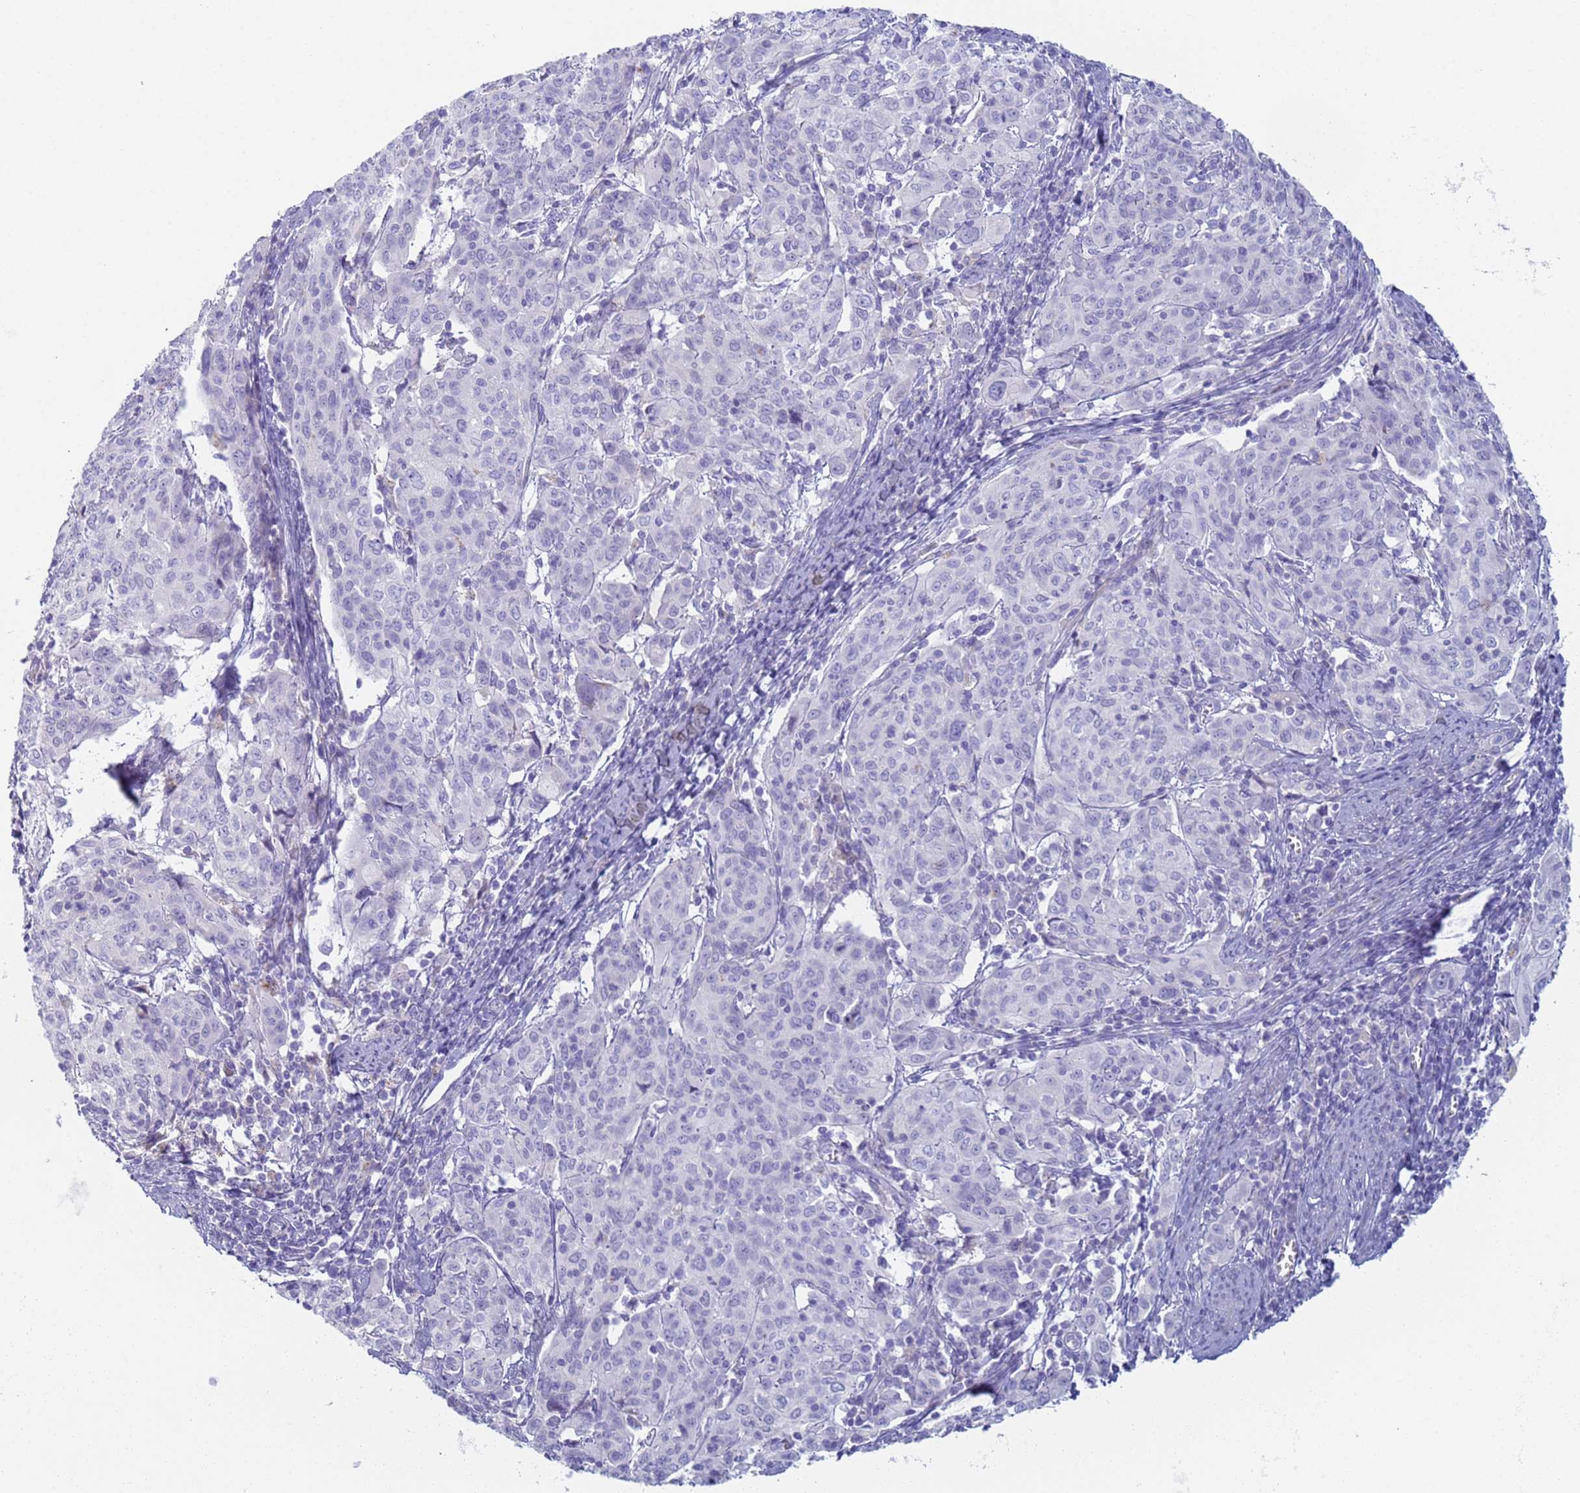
{"staining": {"intensity": "negative", "quantity": "none", "location": "none"}, "tissue": "cervical cancer", "cell_type": "Tumor cells", "image_type": "cancer", "snomed": [{"axis": "morphology", "description": "Squamous cell carcinoma, NOS"}, {"axis": "topography", "description": "Cervix"}], "caption": "Immunohistochemistry (IHC) histopathology image of neoplastic tissue: cervical cancer (squamous cell carcinoma) stained with DAB exhibits no significant protein expression in tumor cells. (Stains: DAB (3,3'-diaminobenzidine) immunohistochemistry (IHC) with hematoxylin counter stain, Microscopy: brightfield microscopy at high magnification).", "gene": "CR1", "patient": {"sex": "female", "age": 67}}